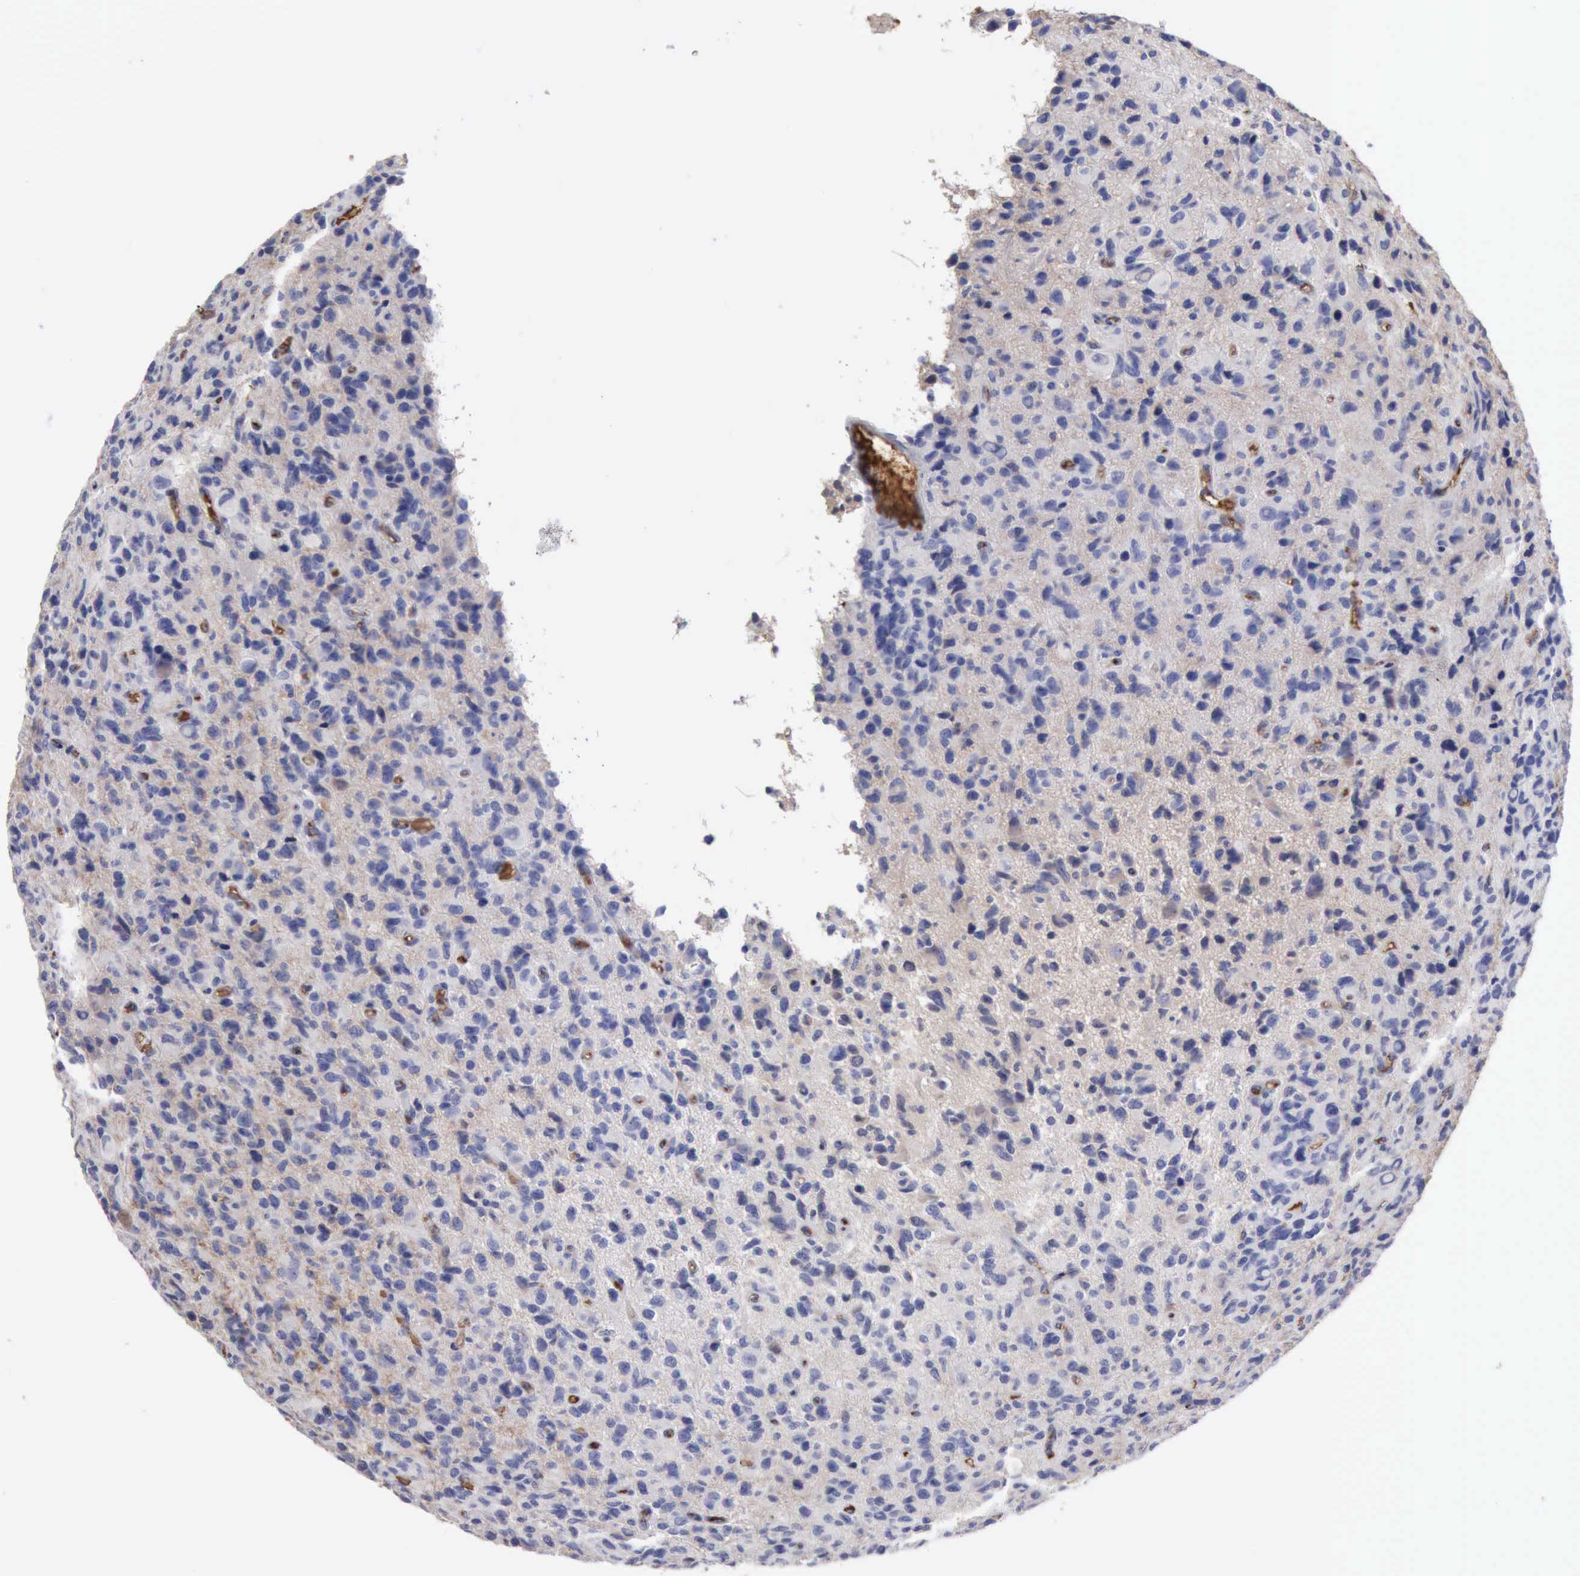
{"staining": {"intensity": "negative", "quantity": "none", "location": "none"}, "tissue": "glioma", "cell_type": "Tumor cells", "image_type": "cancer", "snomed": [{"axis": "morphology", "description": "Glioma, malignant, High grade"}, {"axis": "topography", "description": "Brain"}], "caption": "IHC of human glioma exhibits no positivity in tumor cells.", "gene": "SERPINA1", "patient": {"sex": "male", "age": 77}}